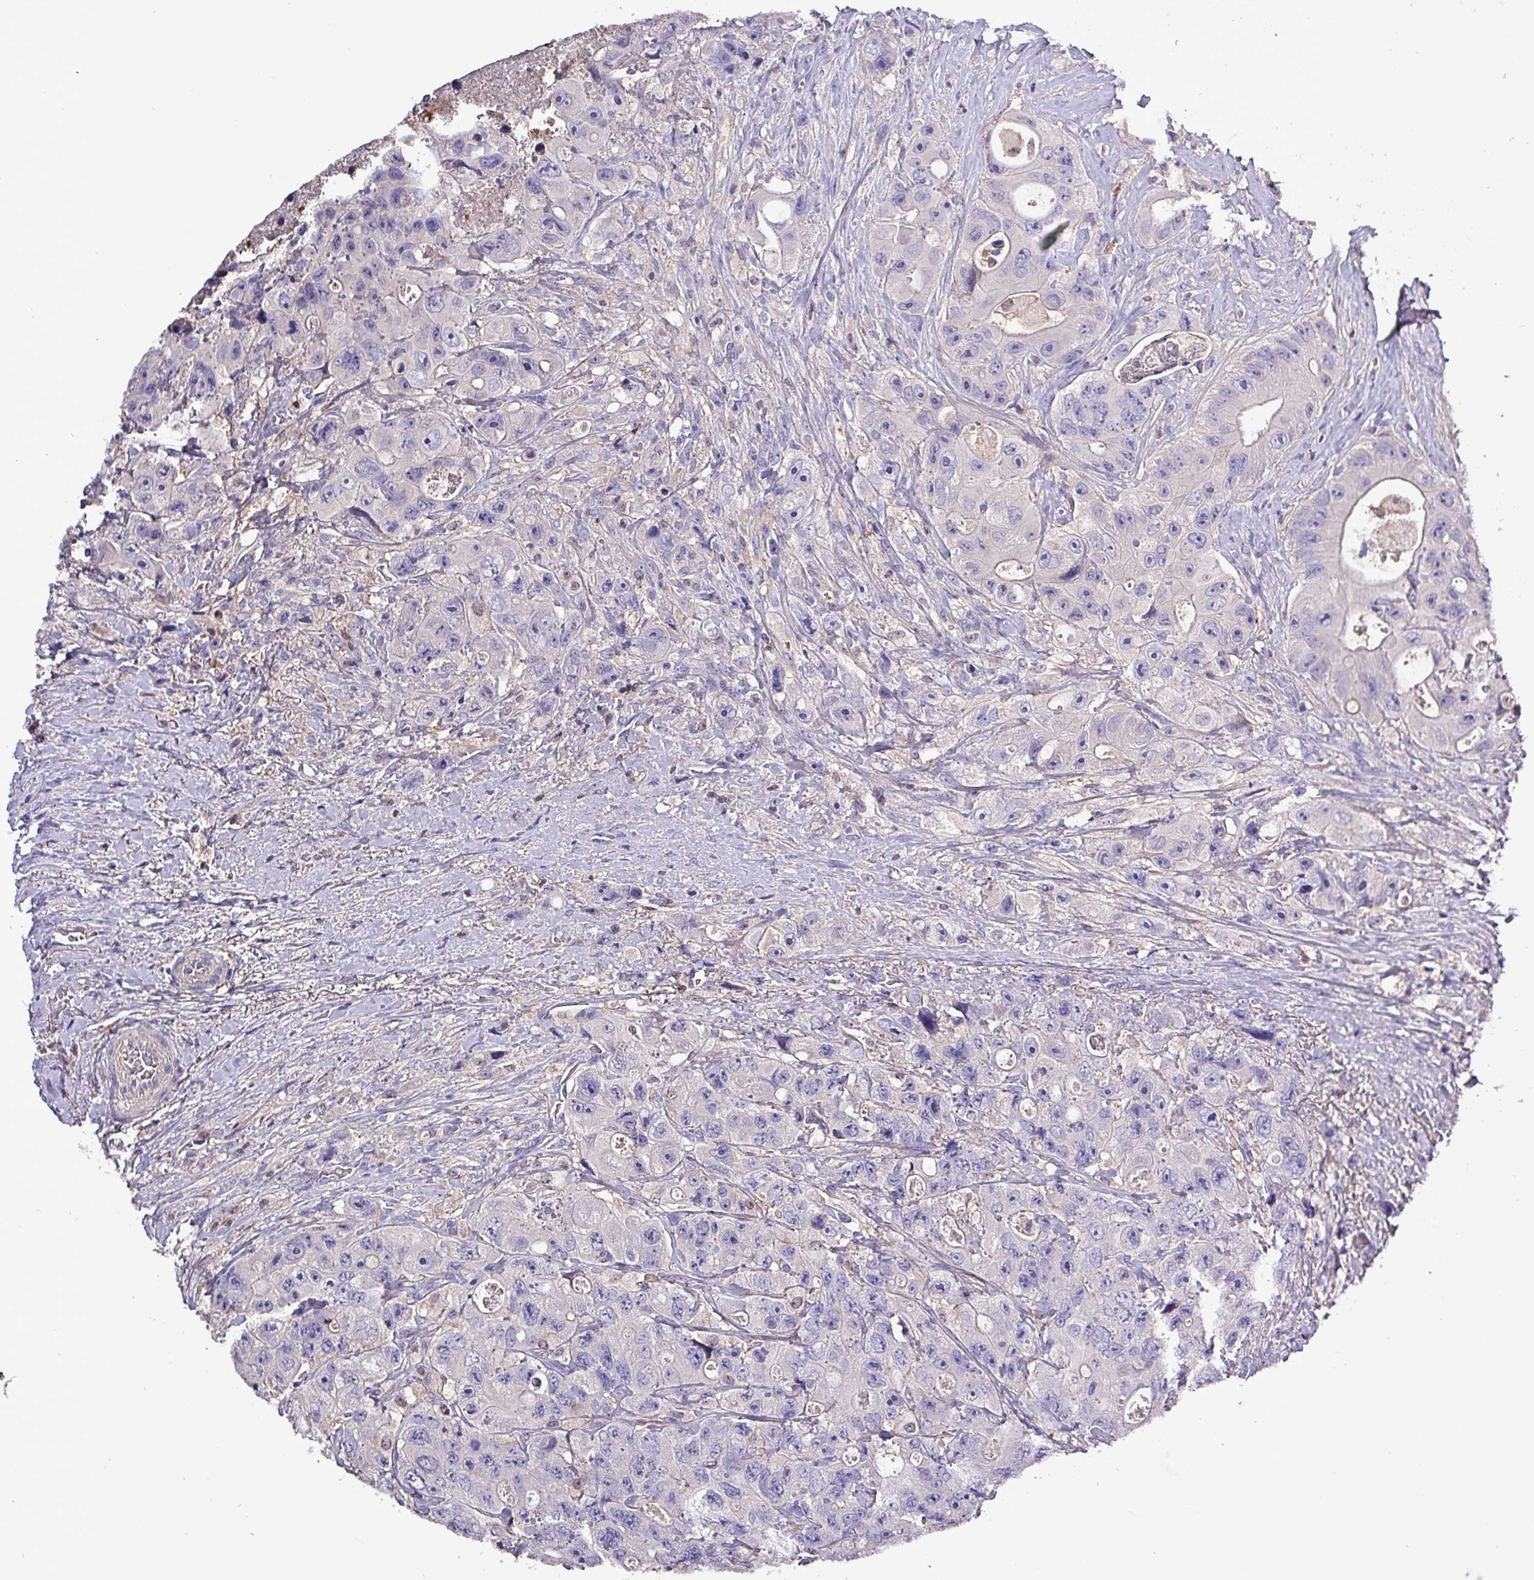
{"staining": {"intensity": "negative", "quantity": "none", "location": "none"}, "tissue": "colorectal cancer", "cell_type": "Tumor cells", "image_type": "cancer", "snomed": [{"axis": "morphology", "description": "Adenocarcinoma, NOS"}, {"axis": "topography", "description": "Colon"}], "caption": "IHC histopathology image of neoplastic tissue: human colorectal cancer (adenocarcinoma) stained with DAB reveals no significant protein expression in tumor cells. (DAB IHC visualized using brightfield microscopy, high magnification).", "gene": "HTRA4", "patient": {"sex": "female", "age": 46}}